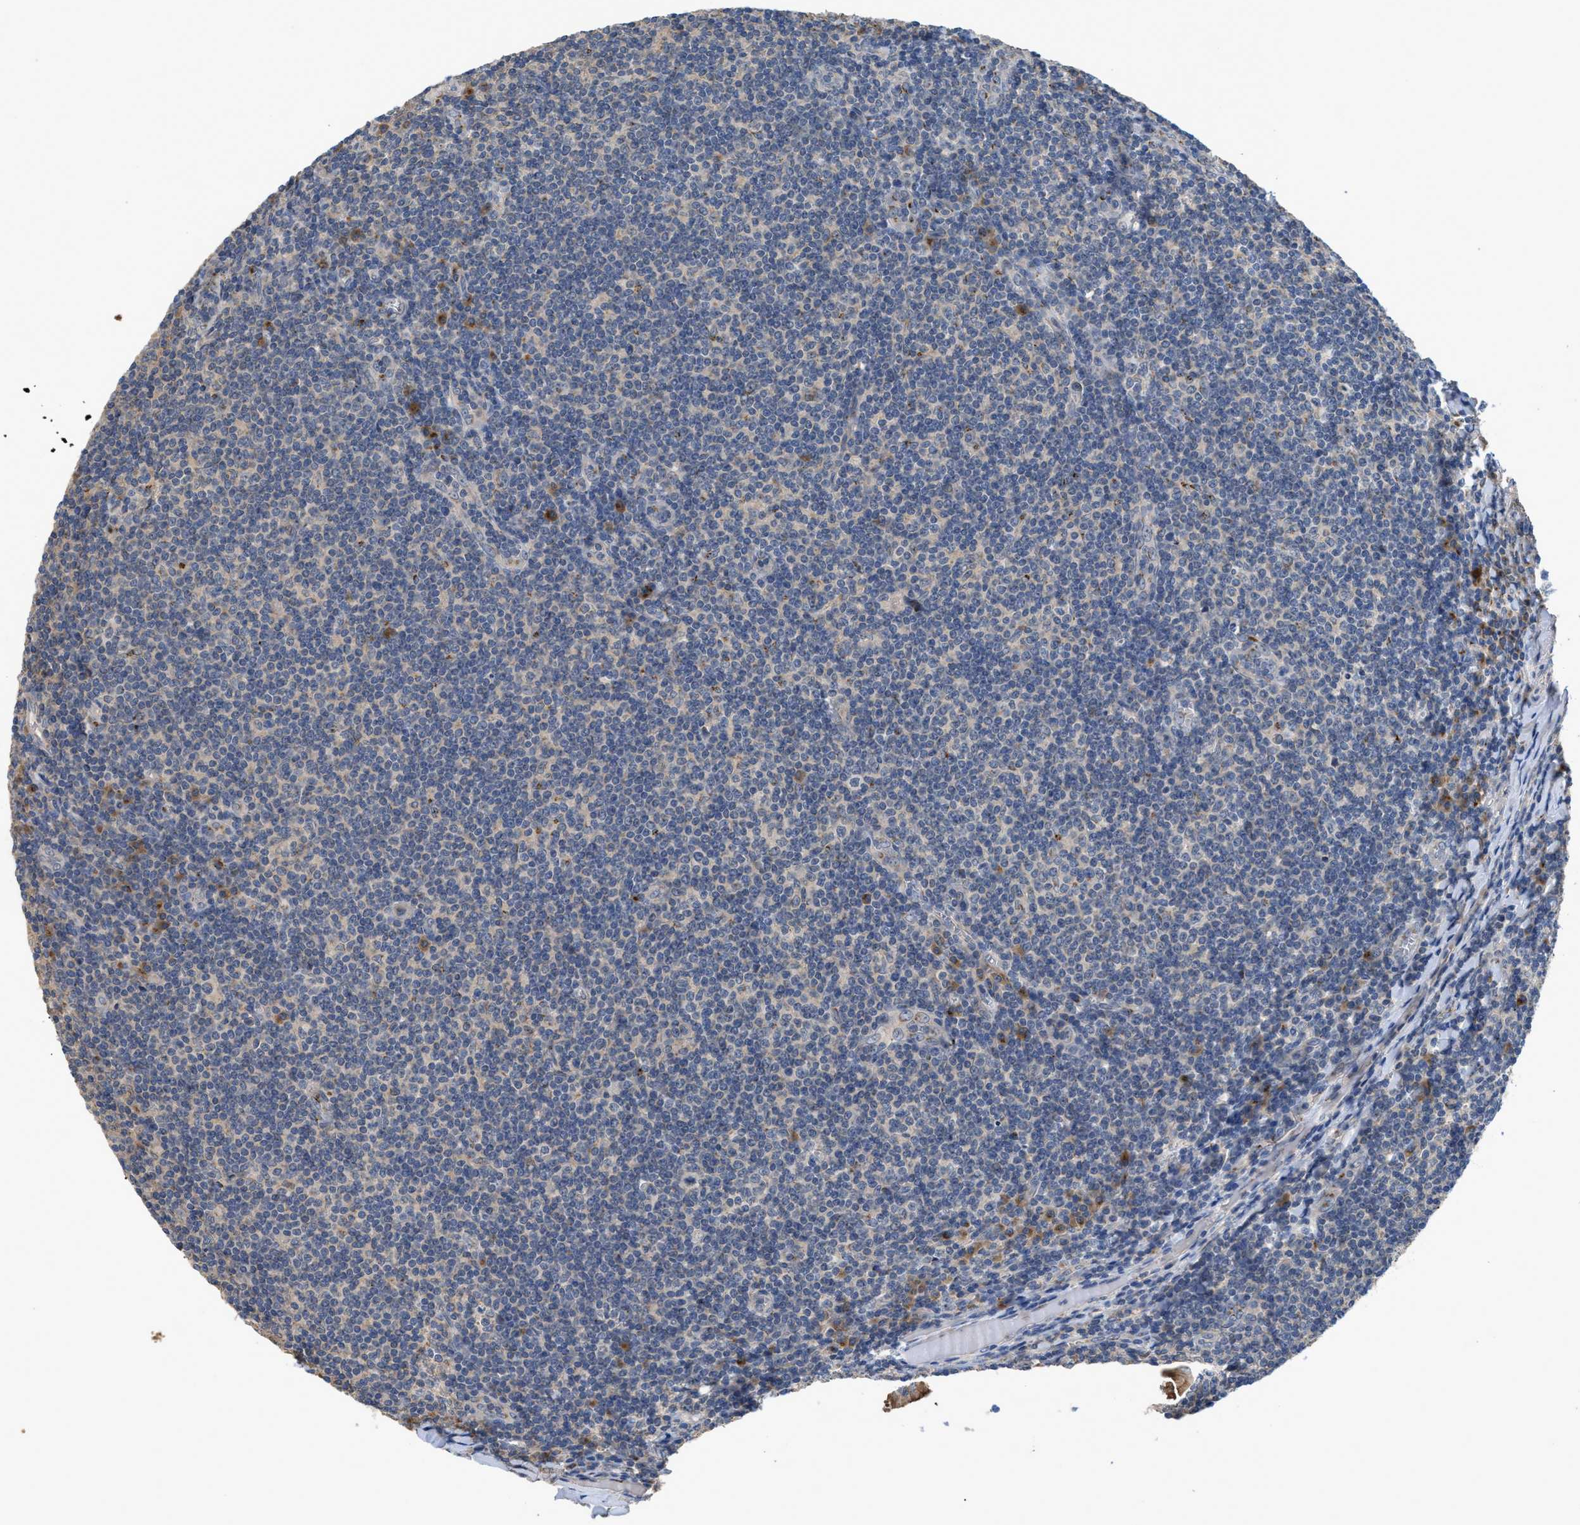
{"staining": {"intensity": "negative", "quantity": "none", "location": "none"}, "tissue": "tonsil", "cell_type": "Germinal center cells", "image_type": "normal", "snomed": [{"axis": "morphology", "description": "Normal tissue, NOS"}, {"axis": "topography", "description": "Tonsil"}], "caption": "A high-resolution image shows IHC staining of benign tonsil, which displays no significant positivity in germinal center cells.", "gene": "SIK2", "patient": {"sex": "male", "age": 37}}